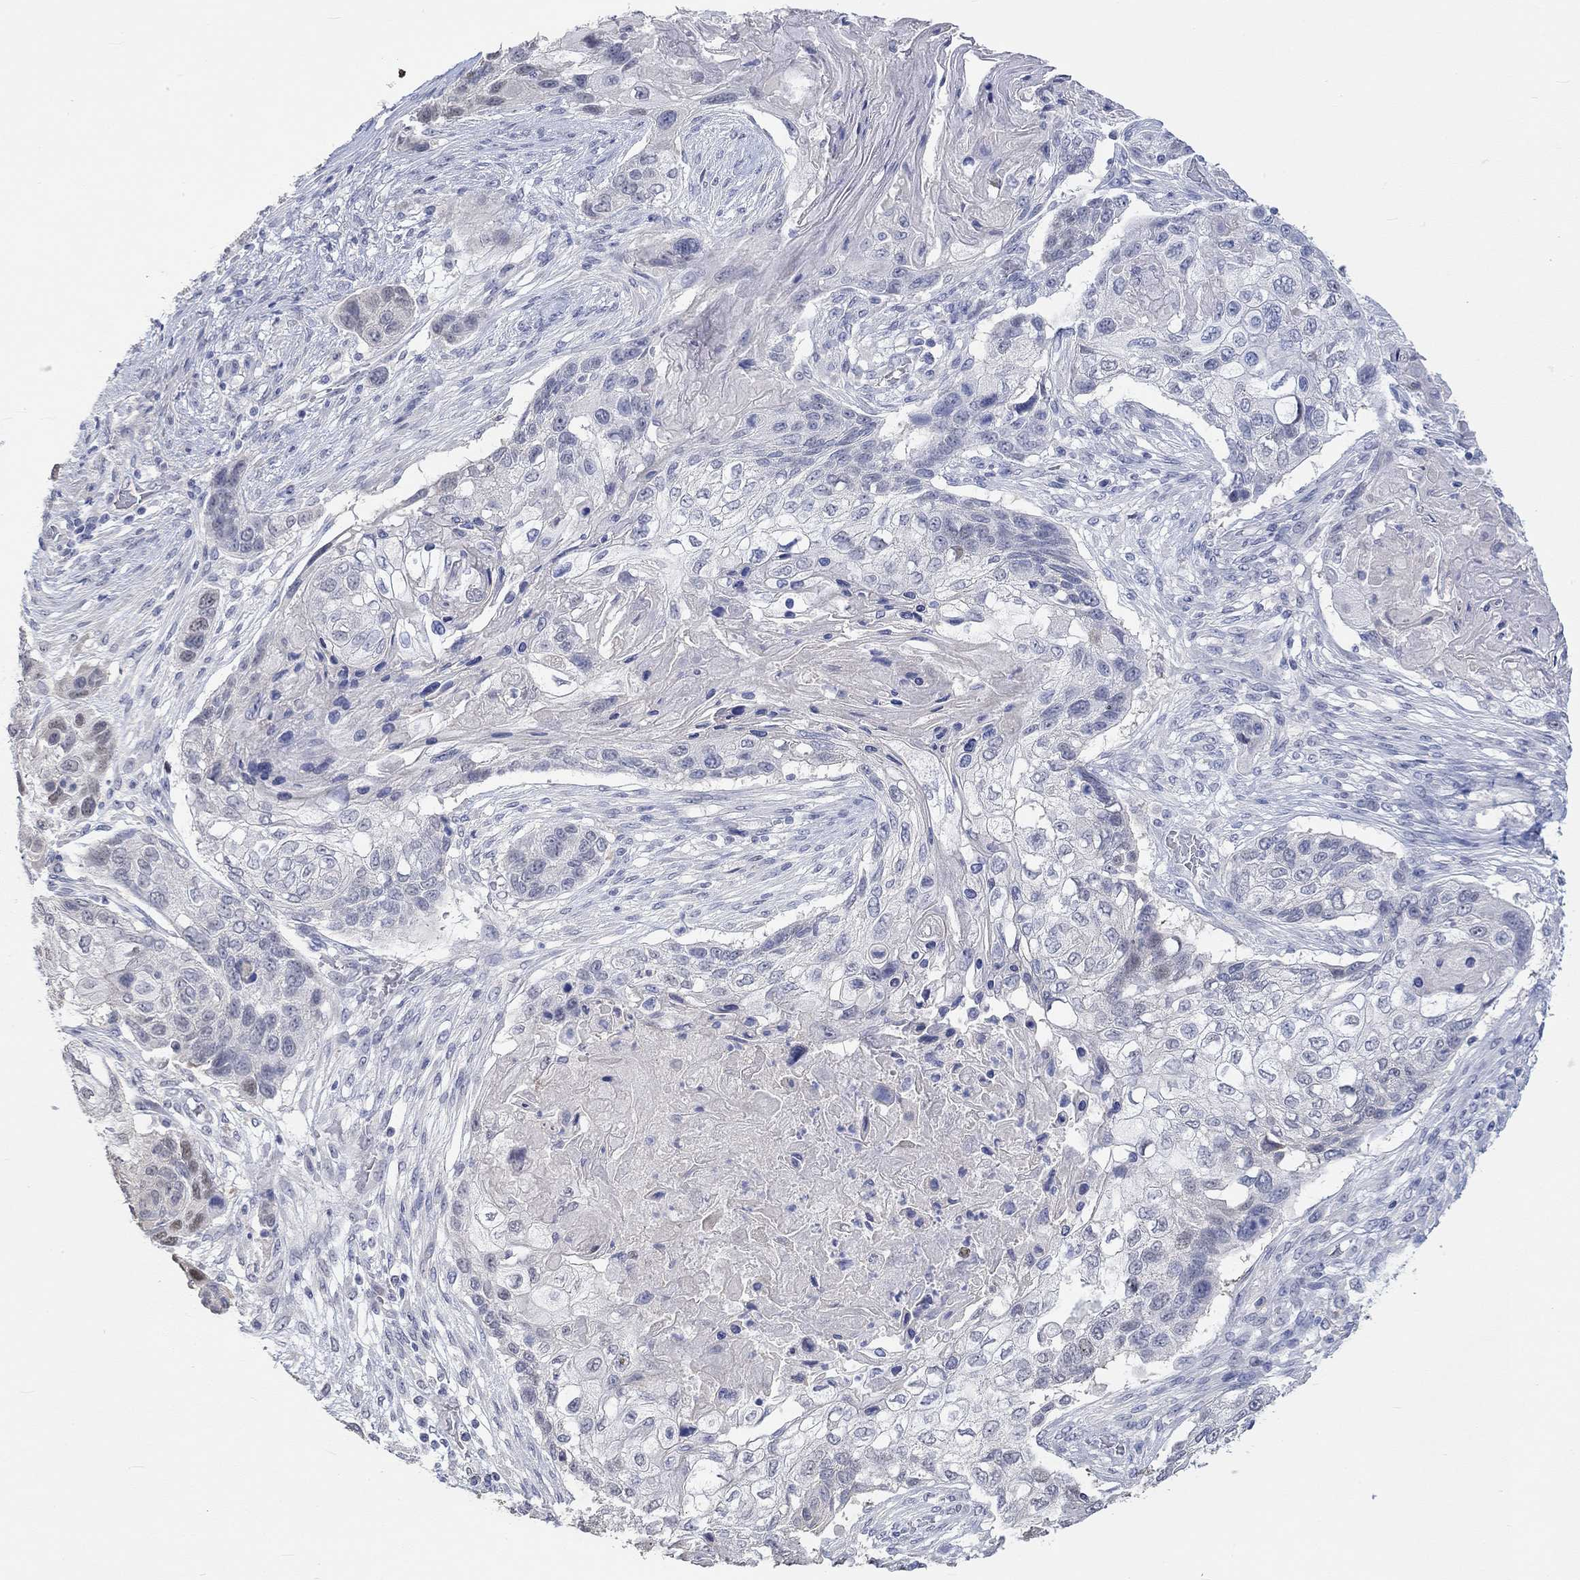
{"staining": {"intensity": "negative", "quantity": "none", "location": "none"}, "tissue": "lung cancer", "cell_type": "Tumor cells", "image_type": "cancer", "snomed": [{"axis": "morphology", "description": "Normal tissue, NOS"}, {"axis": "morphology", "description": "Squamous cell carcinoma, NOS"}, {"axis": "topography", "description": "Bronchus"}, {"axis": "topography", "description": "Lung"}], "caption": "Immunohistochemical staining of human lung cancer (squamous cell carcinoma) displays no significant expression in tumor cells.", "gene": "PNMA5", "patient": {"sex": "male", "age": 69}}